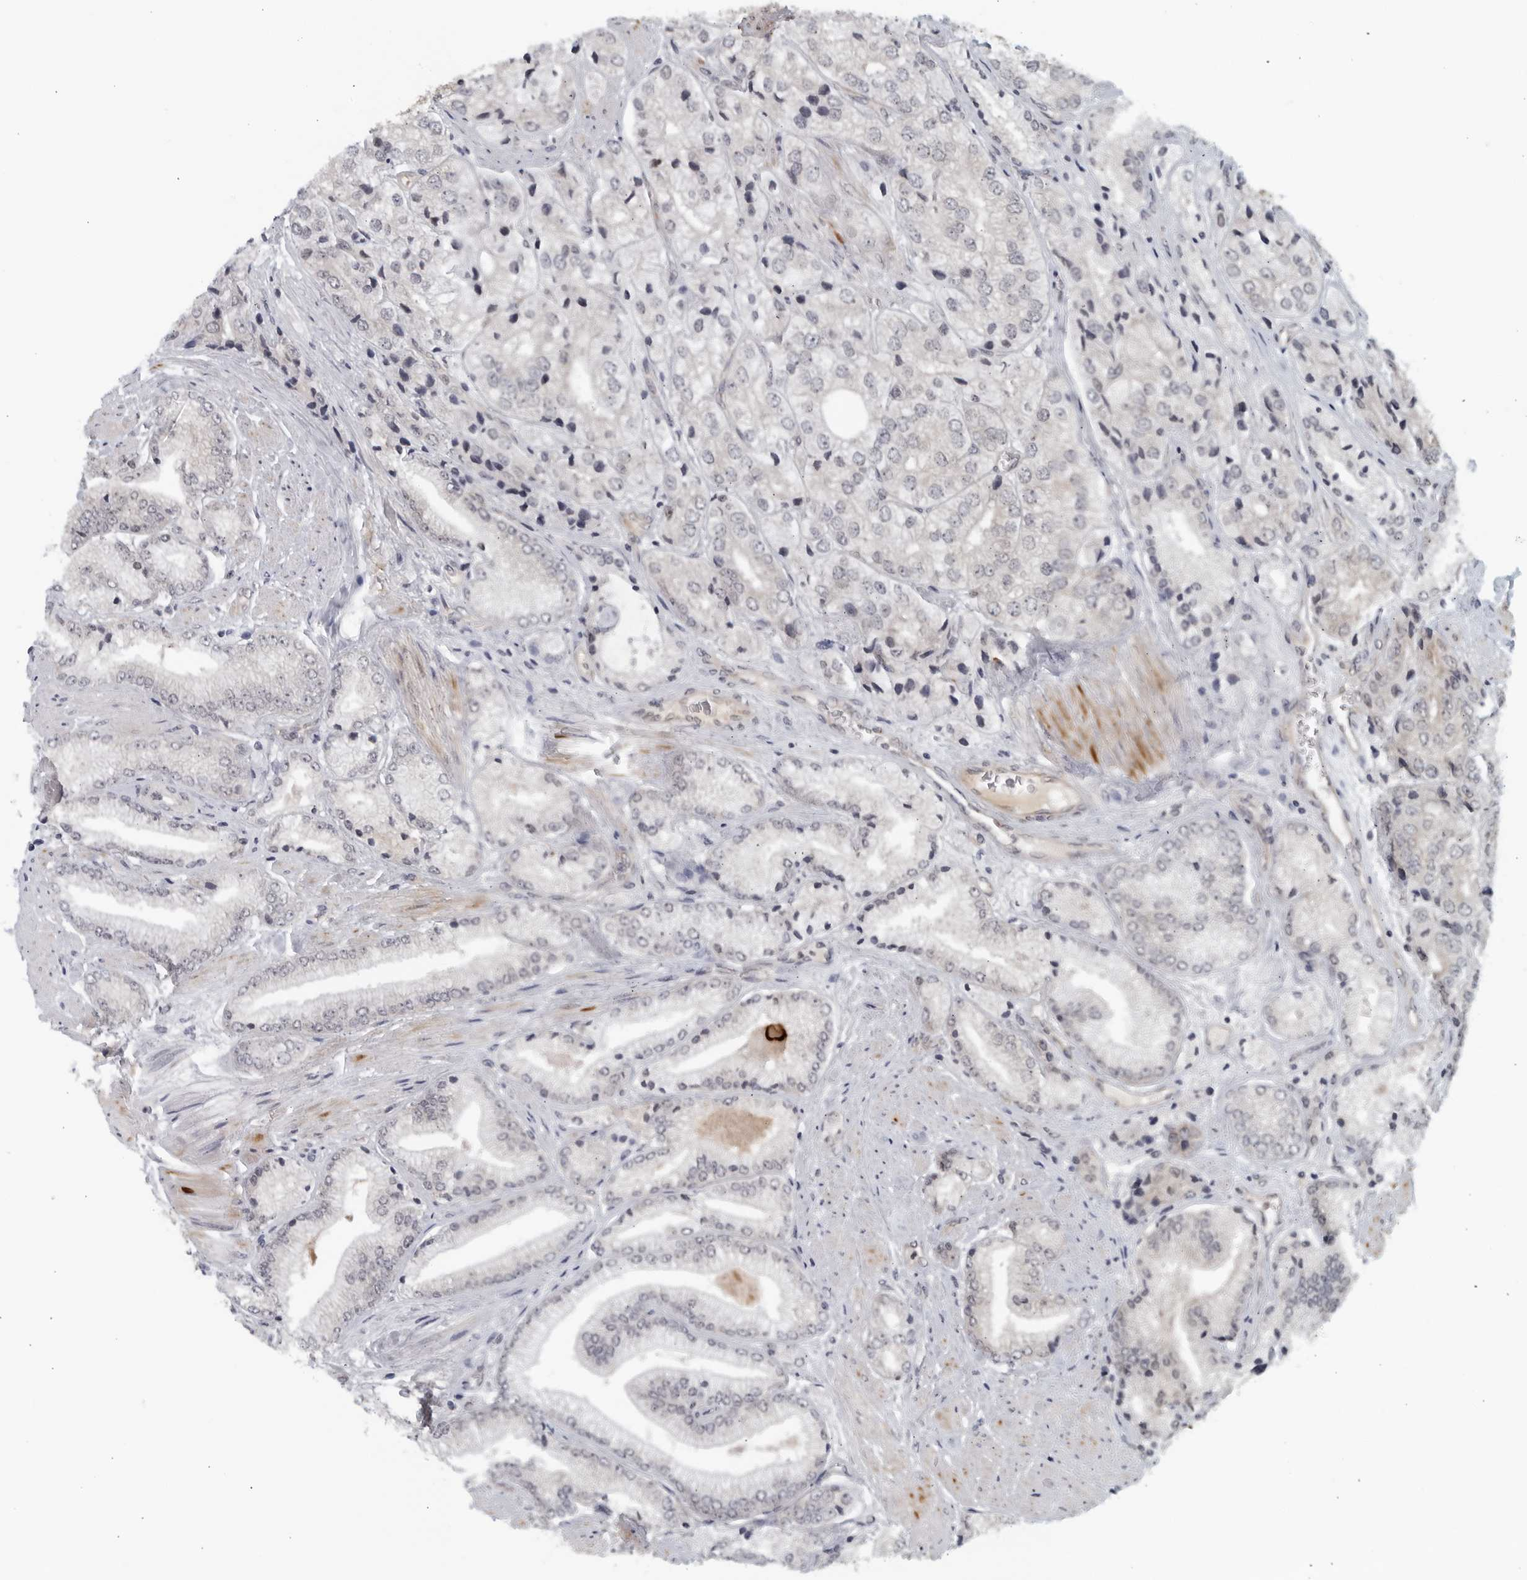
{"staining": {"intensity": "negative", "quantity": "none", "location": "none"}, "tissue": "prostate cancer", "cell_type": "Tumor cells", "image_type": "cancer", "snomed": [{"axis": "morphology", "description": "Adenocarcinoma, High grade"}, {"axis": "topography", "description": "Prostate"}], "caption": "Histopathology image shows no protein expression in tumor cells of prostate cancer (adenocarcinoma (high-grade)) tissue. Brightfield microscopy of IHC stained with DAB (brown) and hematoxylin (blue), captured at high magnification.", "gene": "RC3H1", "patient": {"sex": "male", "age": 50}}